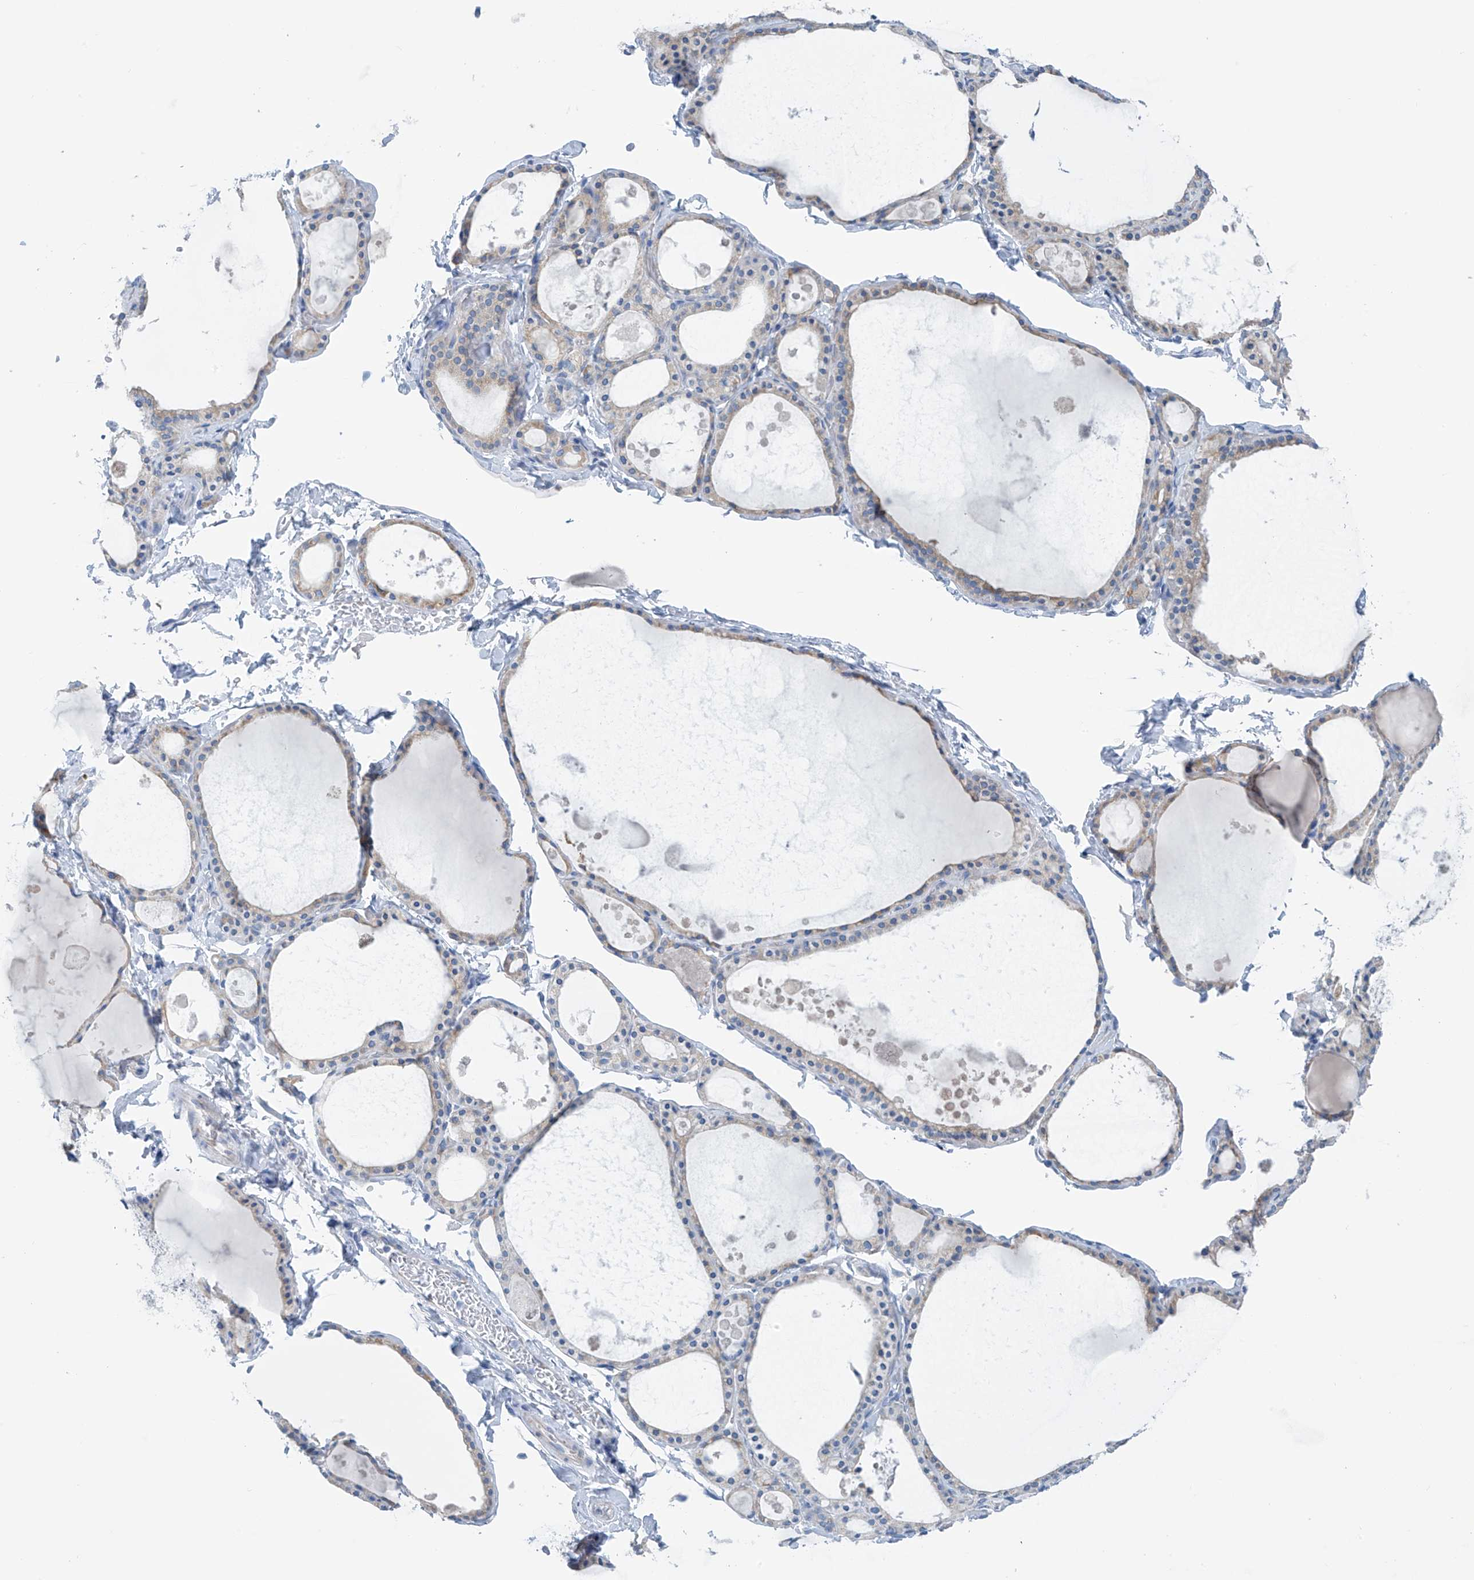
{"staining": {"intensity": "negative", "quantity": "none", "location": "none"}, "tissue": "thyroid gland", "cell_type": "Glandular cells", "image_type": "normal", "snomed": [{"axis": "morphology", "description": "Normal tissue, NOS"}, {"axis": "topography", "description": "Thyroid gland"}], "caption": "An image of human thyroid gland is negative for staining in glandular cells. Brightfield microscopy of immunohistochemistry stained with DAB (3,3'-diaminobenzidine) (brown) and hematoxylin (blue), captured at high magnification.", "gene": "RCN2", "patient": {"sex": "male", "age": 56}}